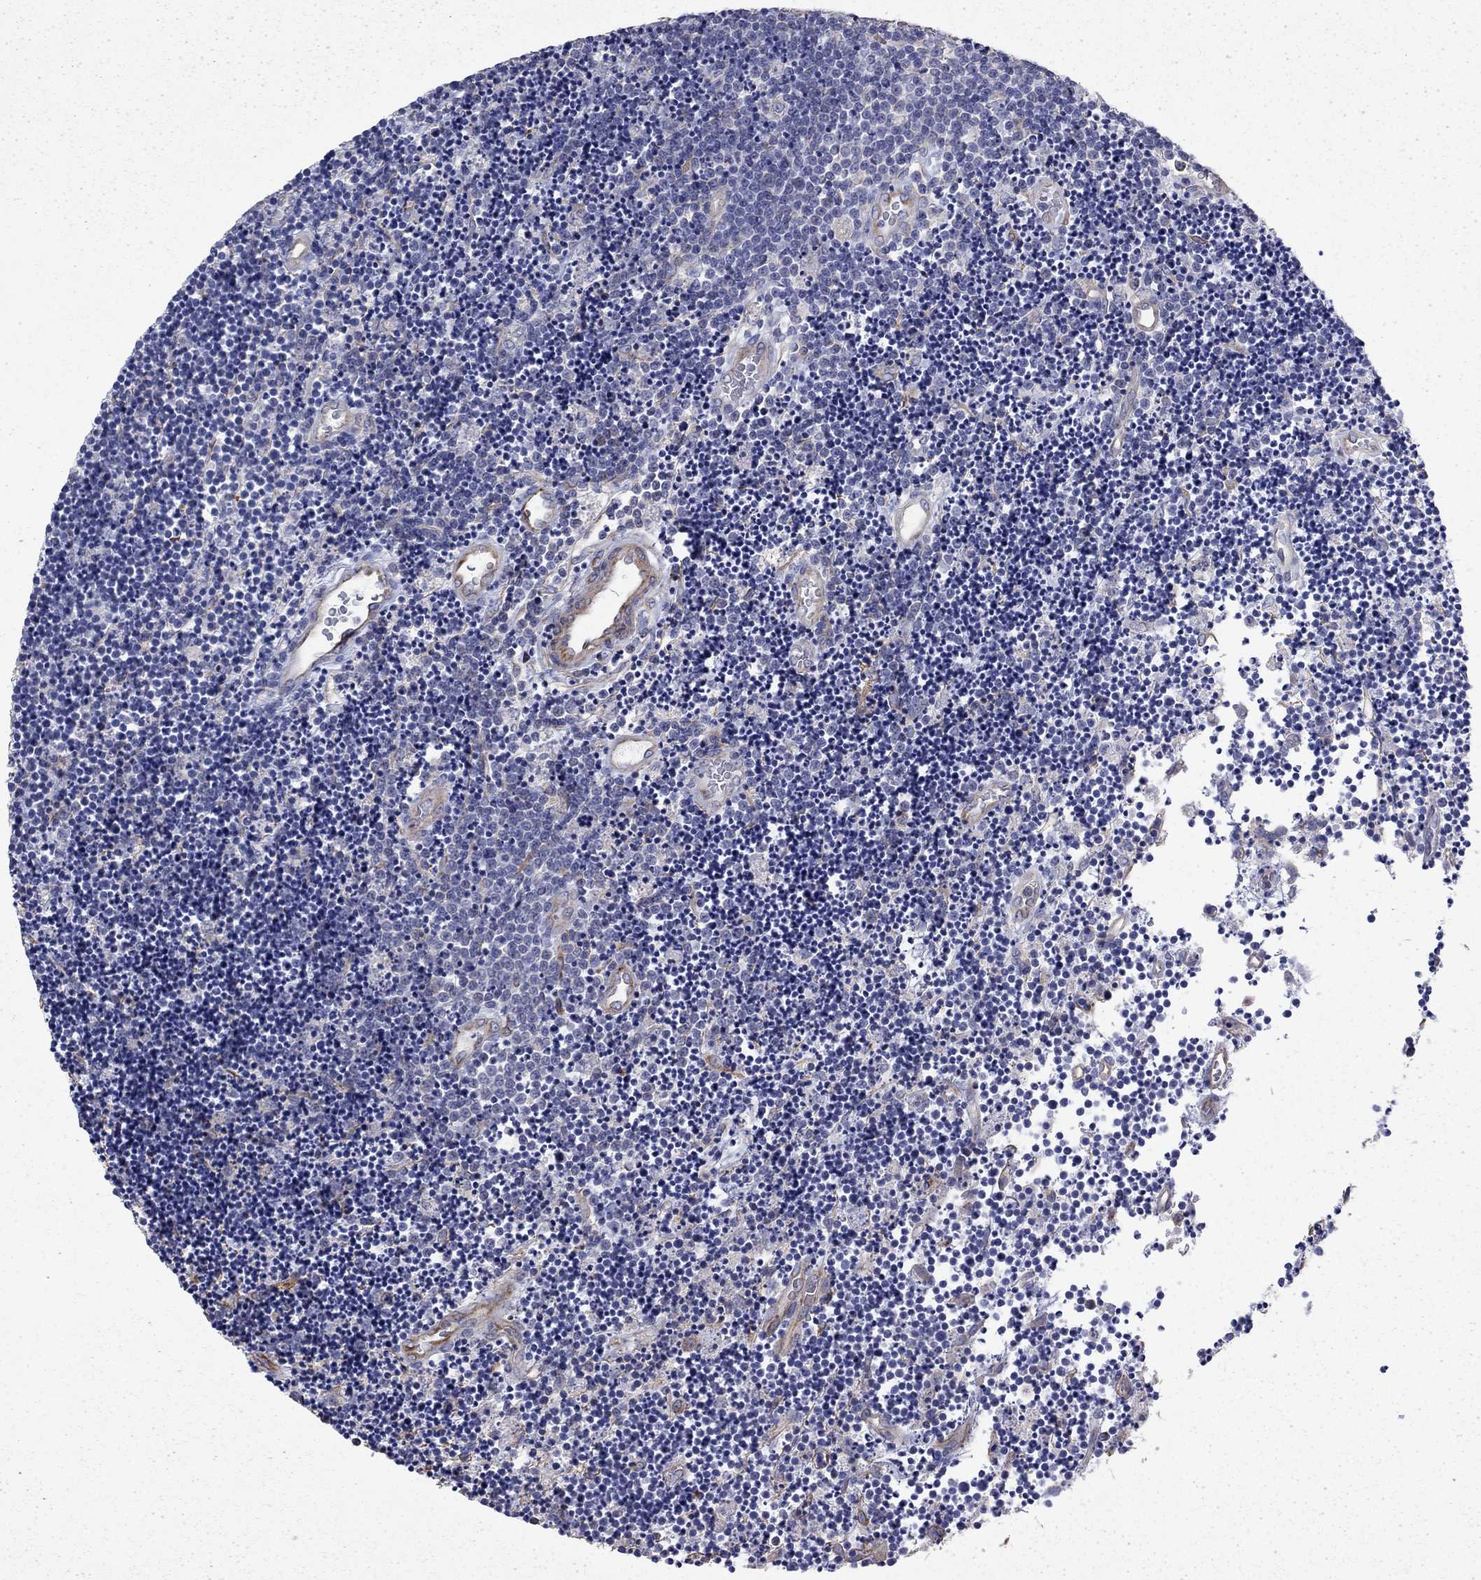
{"staining": {"intensity": "negative", "quantity": "none", "location": "none"}, "tissue": "lymphoma", "cell_type": "Tumor cells", "image_type": "cancer", "snomed": [{"axis": "morphology", "description": "Malignant lymphoma, non-Hodgkin's type, Low grade"}, {"axis": "topography", "description": "Brain"}], "caption": "Photomicrograph shows no protein expression in tumor cells of low-grade malignant lymphoma, non-Hodgkin's type tissue.", "gene": "DTNA", "patient": {"sex": "female", "age": 66}}